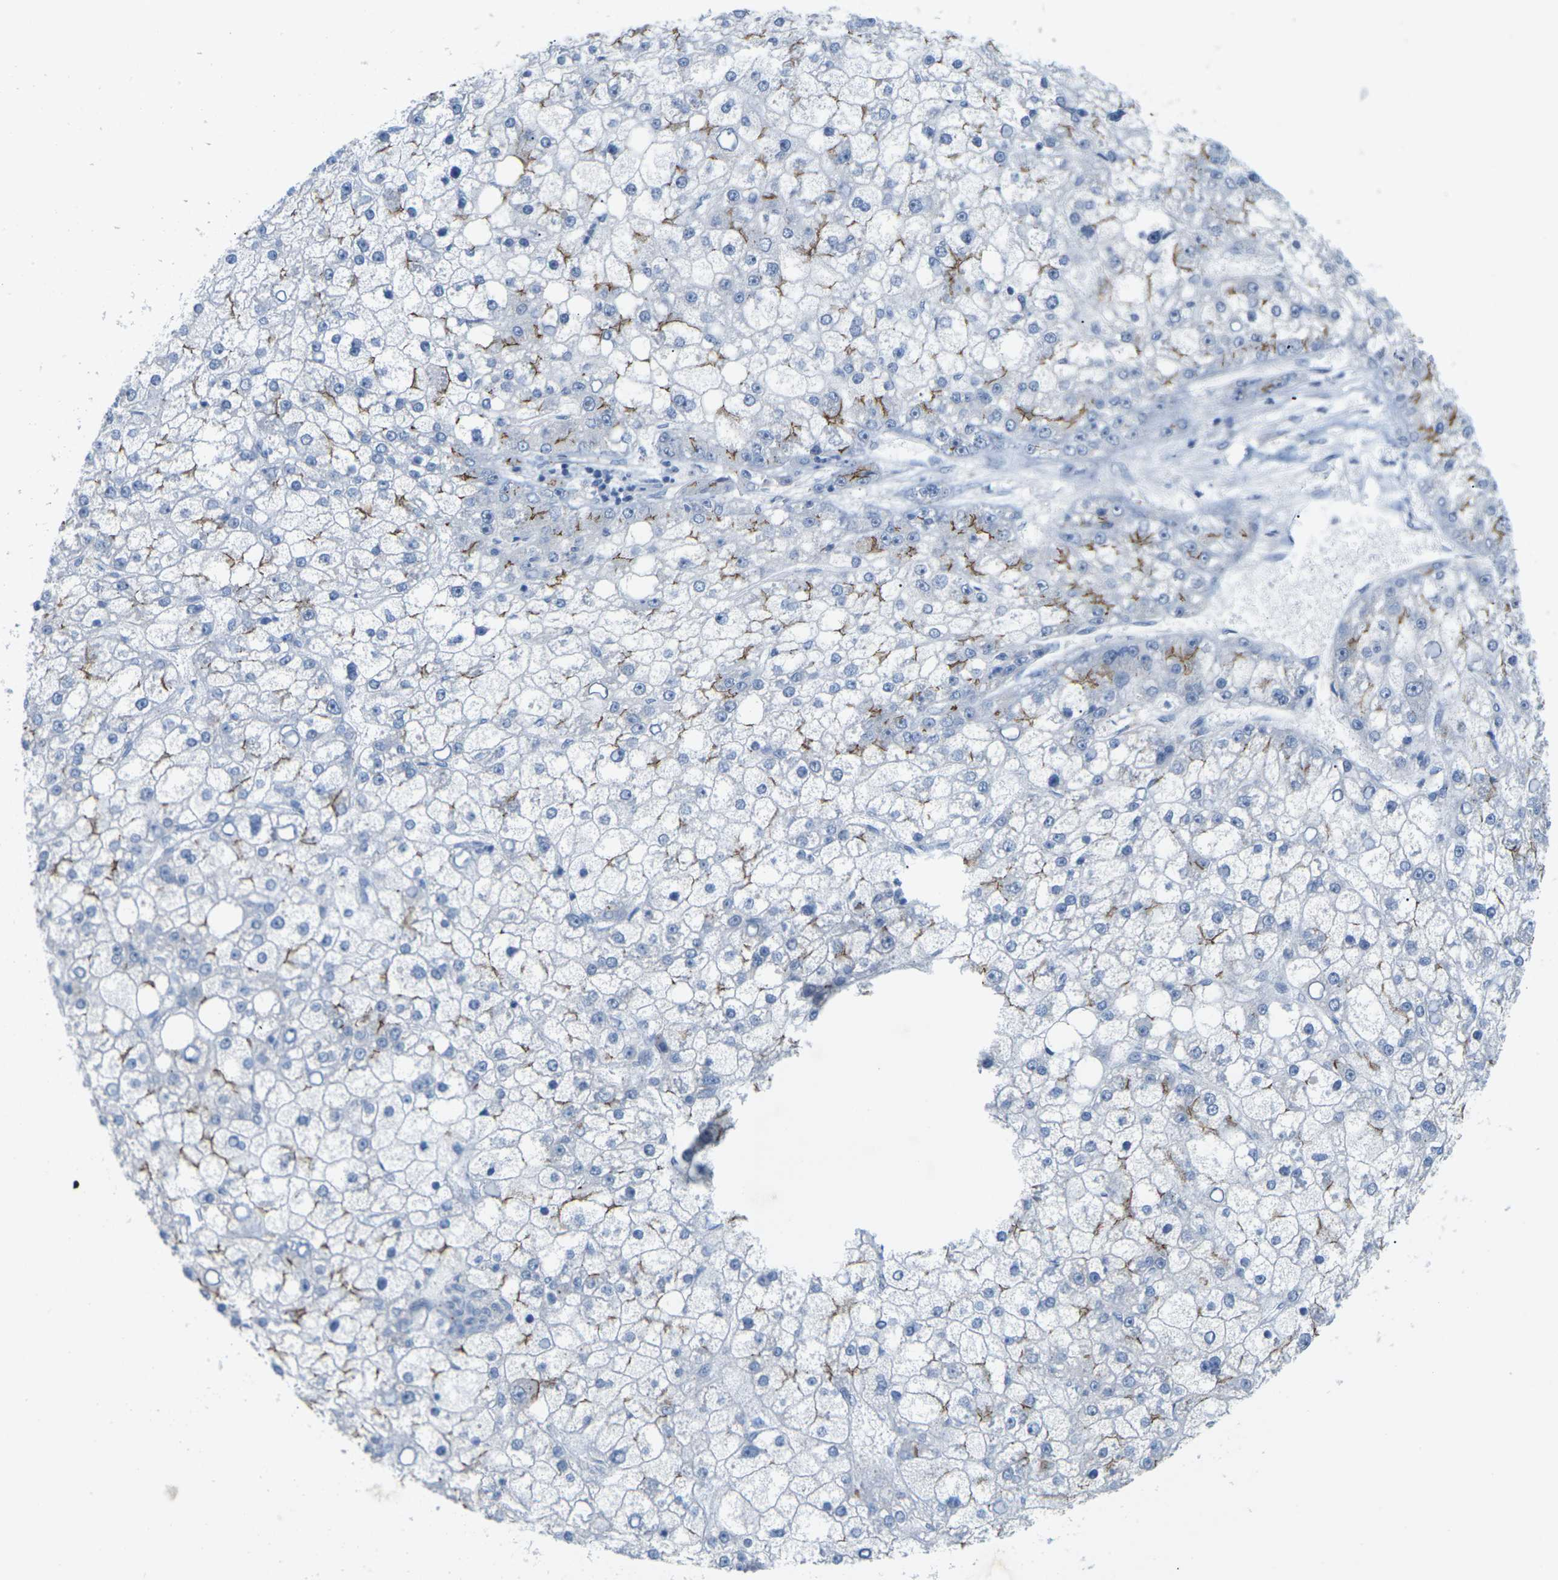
{"staining": {"intensity": "moderate", "quantity": "<25%", "location": "cytoplasmic/membranous"}, "tissue": "liver cancer", "cell_type": "Tumor cells", "image_type": "cancer", "snomed": [{"axis": "morphology", "description": "Carcinoma, Hepatocellular, NOS"}, {"axis": "topography", "description": "Liver"}], "caption": "DAB (3,3'-diaminobenzidine) immunohistochemical staining of liver hepatocellular carcinoma reveals moderate cytoplasmic/membranous protein staining in approximately <25% of tumor cells.", "gene": "CLDN3", "patient": {"sex": "male", "age": 67}}